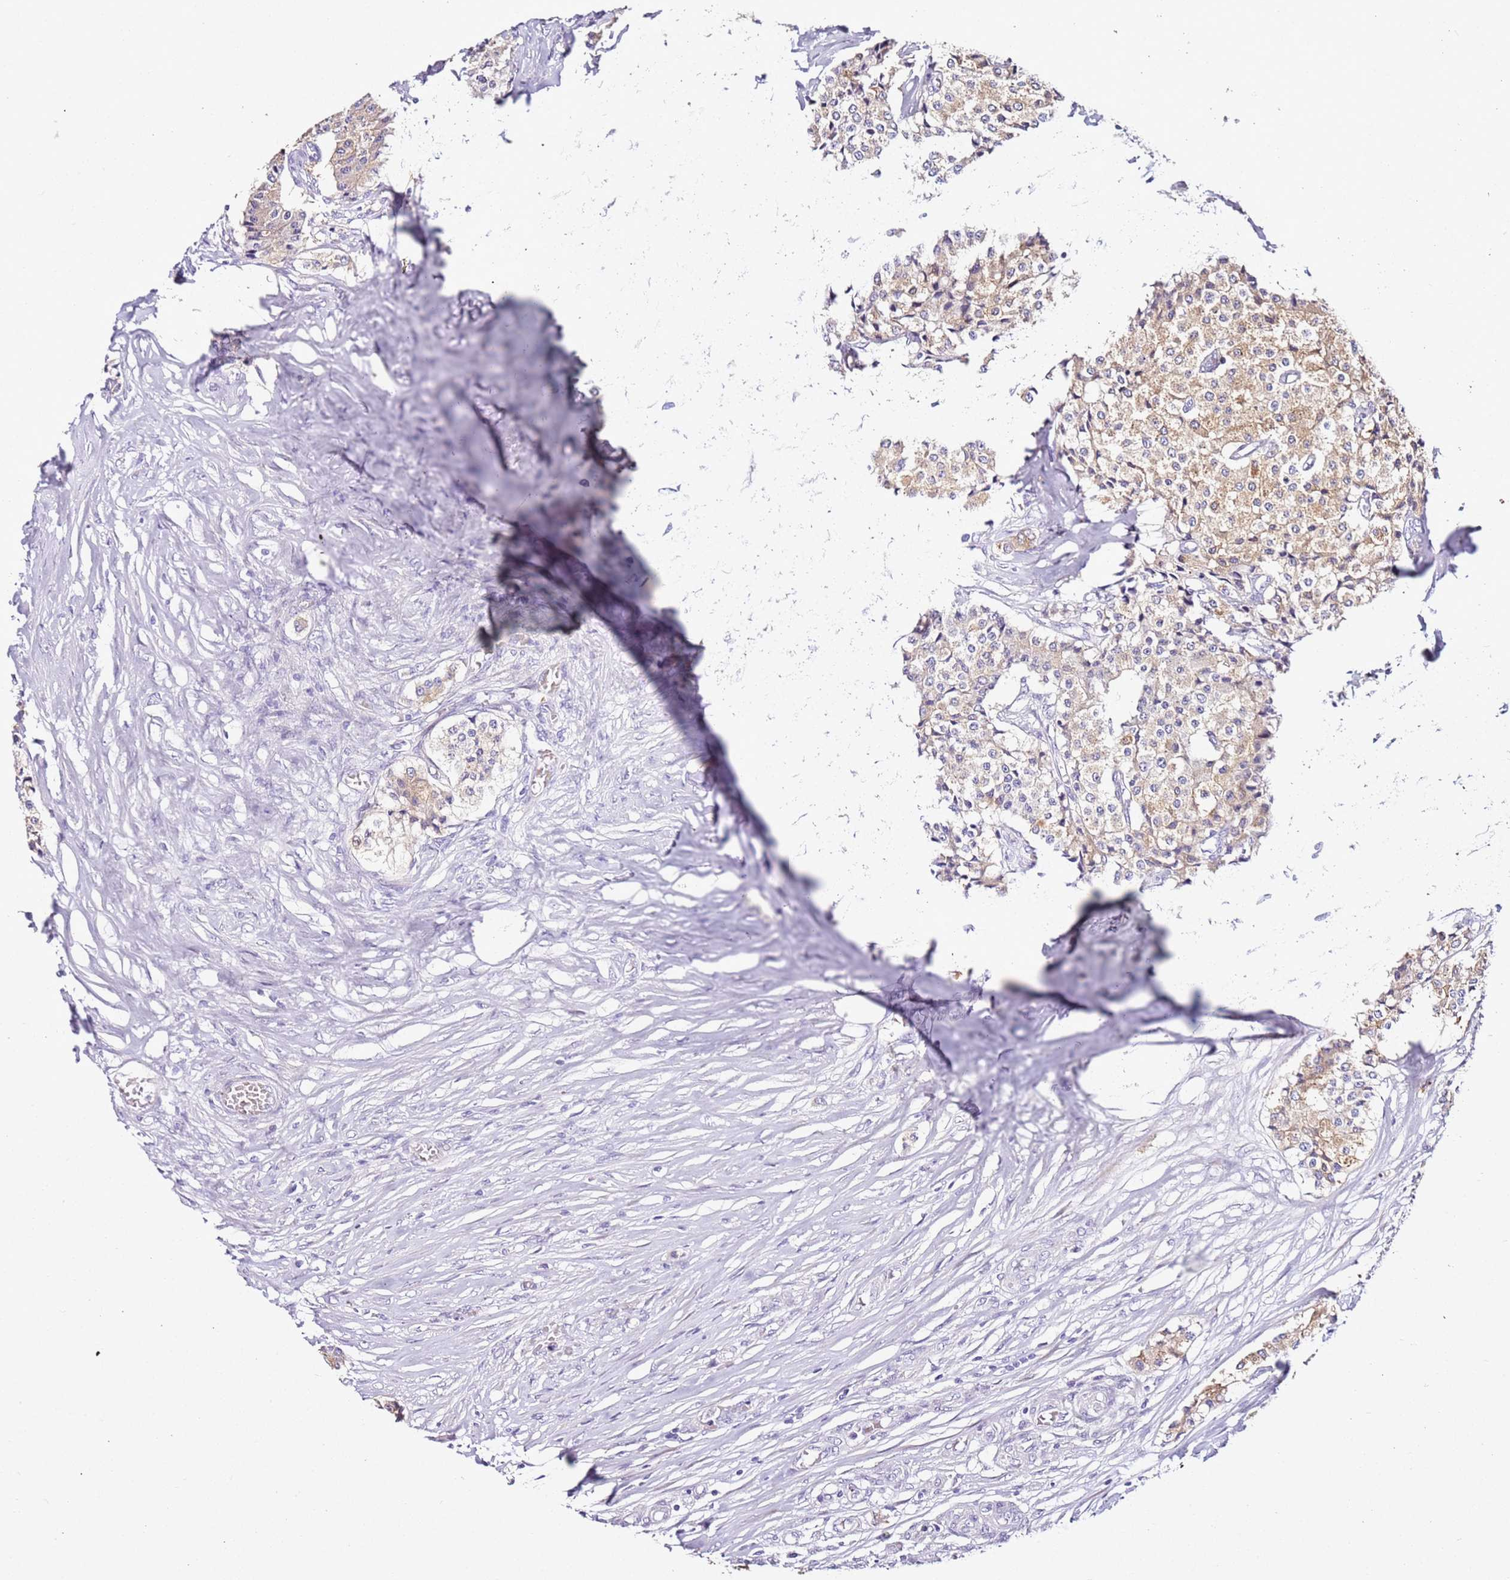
{"staining": {"intensity": "weak", "quantity": ">75%", "location": "cytoplasmic/membranous"}, "tissue": "carcinoid", "cell_type": "Tumor cells", "image_type": "cancer", "snomed": [{"axis": "morphology", "description": "Carcinoid, malignant, NOS"}, {"axis": "topography", "description": "Colon"}], "caption": "Immunohistochemistry photomicrograph of neoplastic tissue: carcinoid stained using immunohistochemistry (IHC) demonstrates low levels of weak protein expression localized specifically in the cytoplasmic/membranous of tumor cells, appearing as a cytoplasmic/membranous brown color.", "gene": "HGD", "patient": {"sex": "female", "age": 52}}